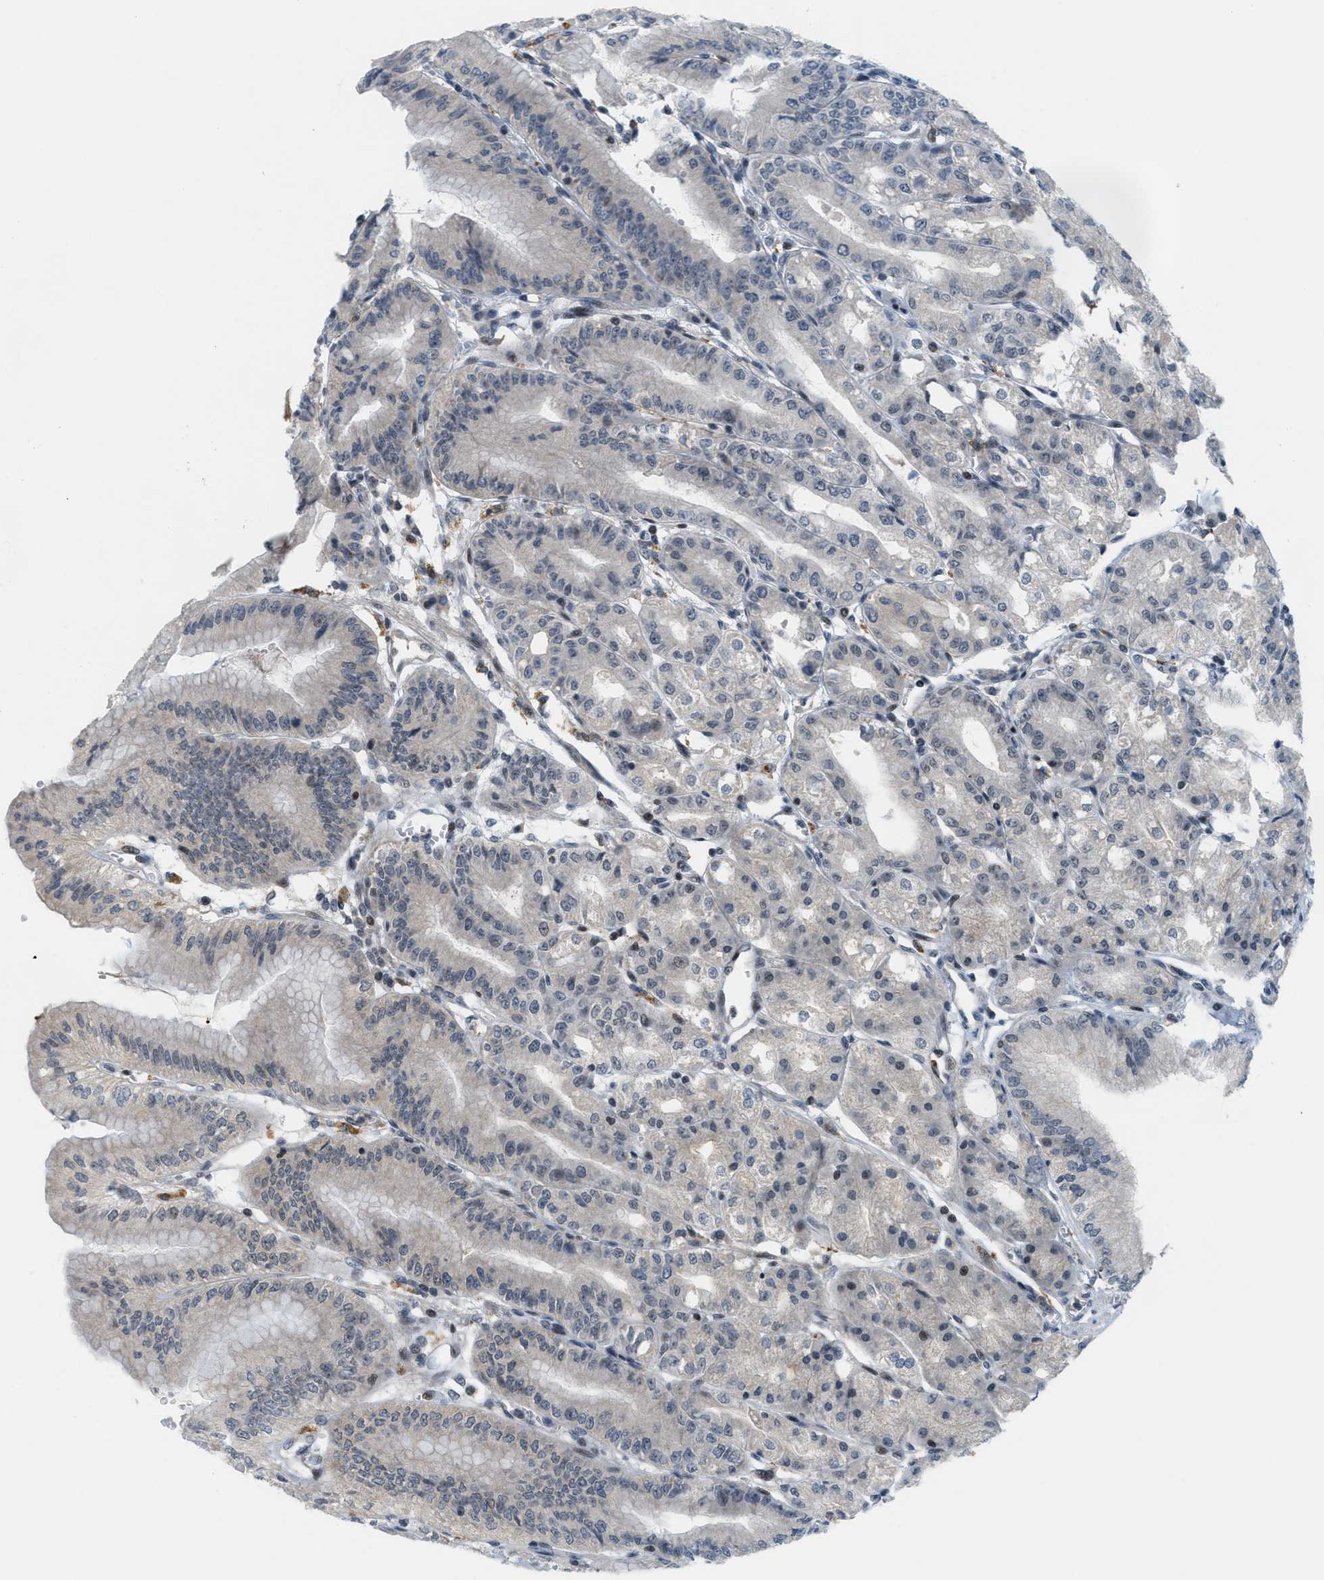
{"staining": {"intensity": "moderate", "quantity": "<25%", "location": "nuclear"}, "tissue": "stomach", "cell_type": "Glandular cells", "image_type": "normal", "snomed": [{"axis": "morphology", "description": "Normal tissue, NOS"}, {"axis": "topography", "description": "Stomach, lower"}], "caption": "Unremarkable stomach reveals moderate nuclear staining in about <25% of glandular cells, visualized by immunohistochemistry.", "gene": "ING1", "patient": {"sex": "male", "age": 71}}